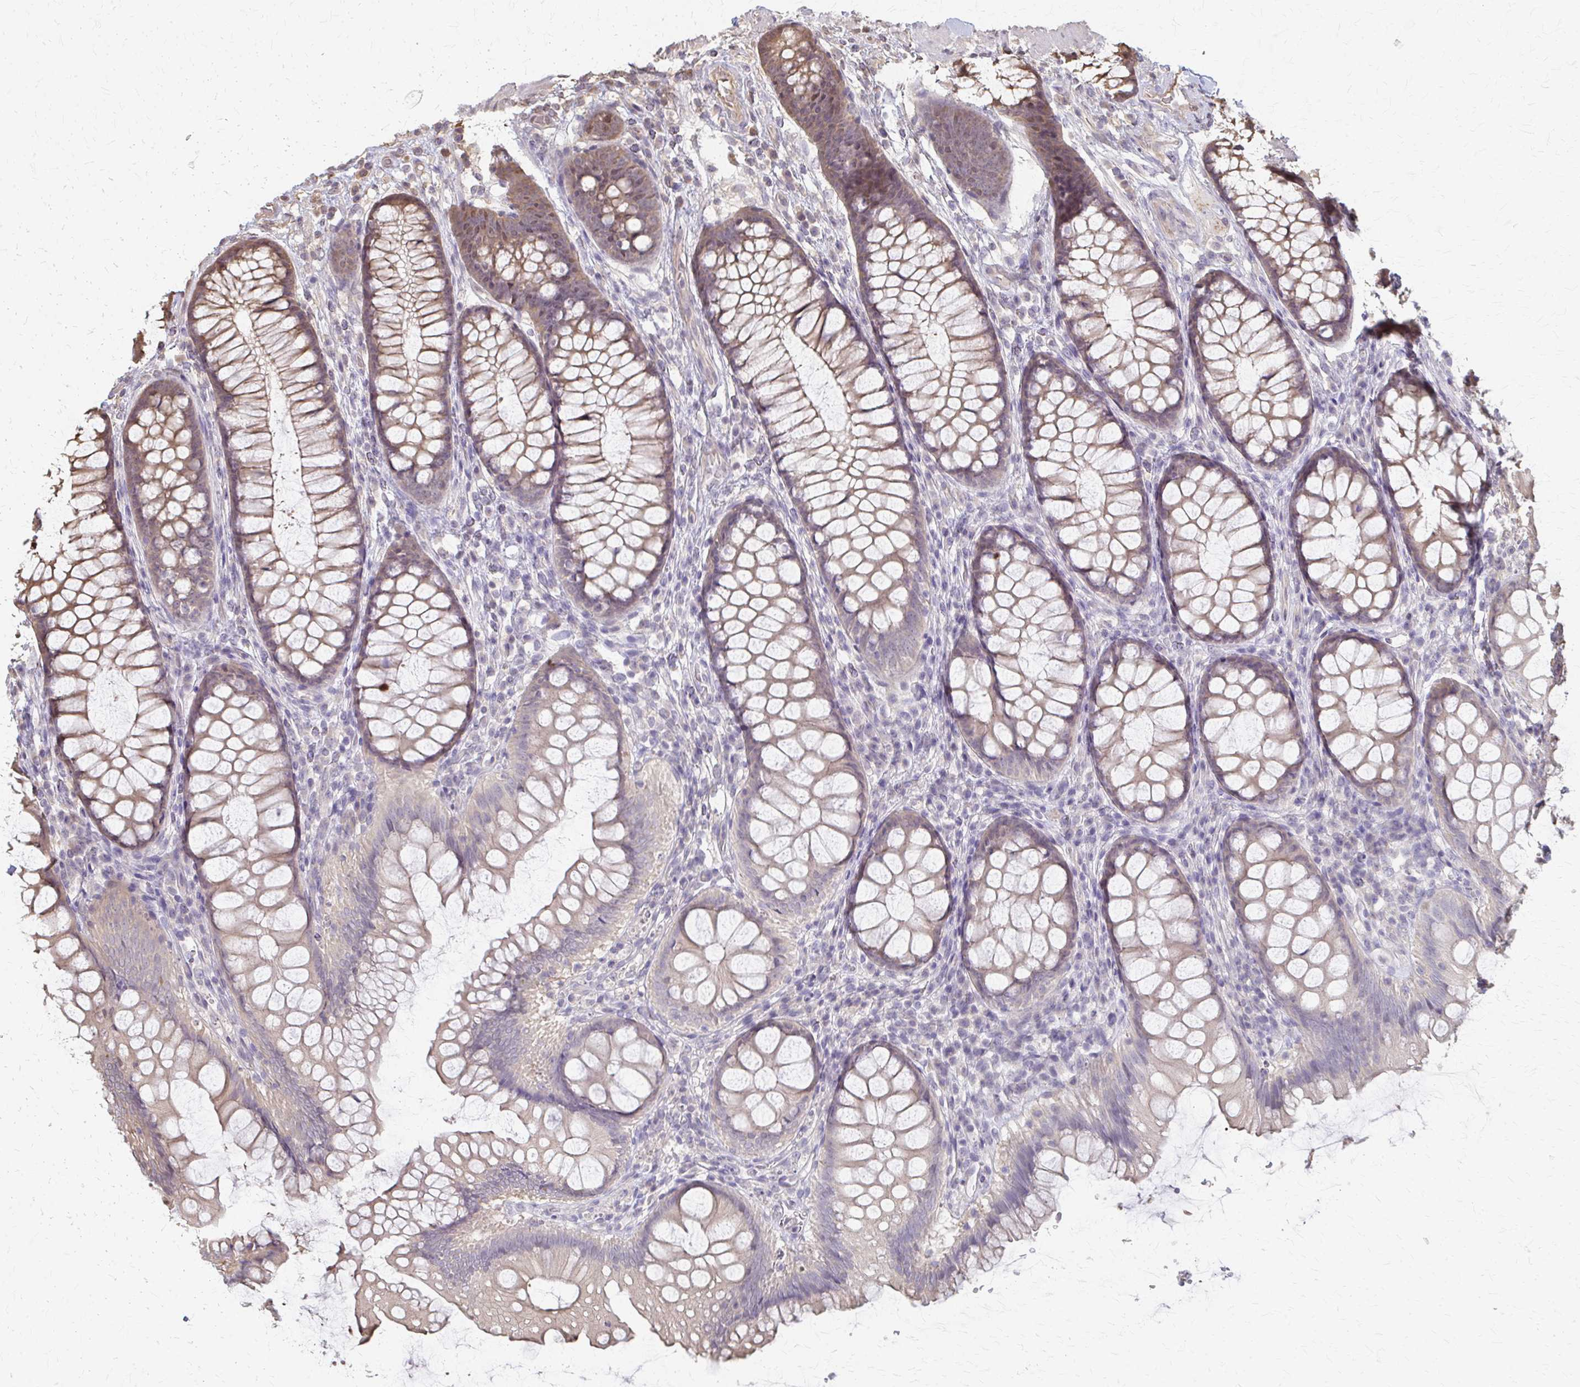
{"staining": {"intensity": "moderate", "quantity": "<25%", "location": "cytoplasmic/membranous"}, "tissue": "colon", "cell_type": "Endothelial cells", "image_type": "normal", "snomed": [{"axis": "morphology", "description": "Normal tissue, NOS"}, {"axis": "morphology", "description": "Adenoma, NOS"}, {"axis": "topography", "description": "Soft tissue"}, {"axis": "topography", "description": "Colon"}], "caption": "Immunohistochemistry (IHC) micrograph of normal colon: human colon stained using immunohistochemistry reveals low levels of moderate protein expression localized specifically in the cytoplasmic/membranous of endothelial cells, appearing as a cytoplasmic/membranous brown color.", "gene": "RABGAP1L", "patient": {"sex": "male", "age": 47}}